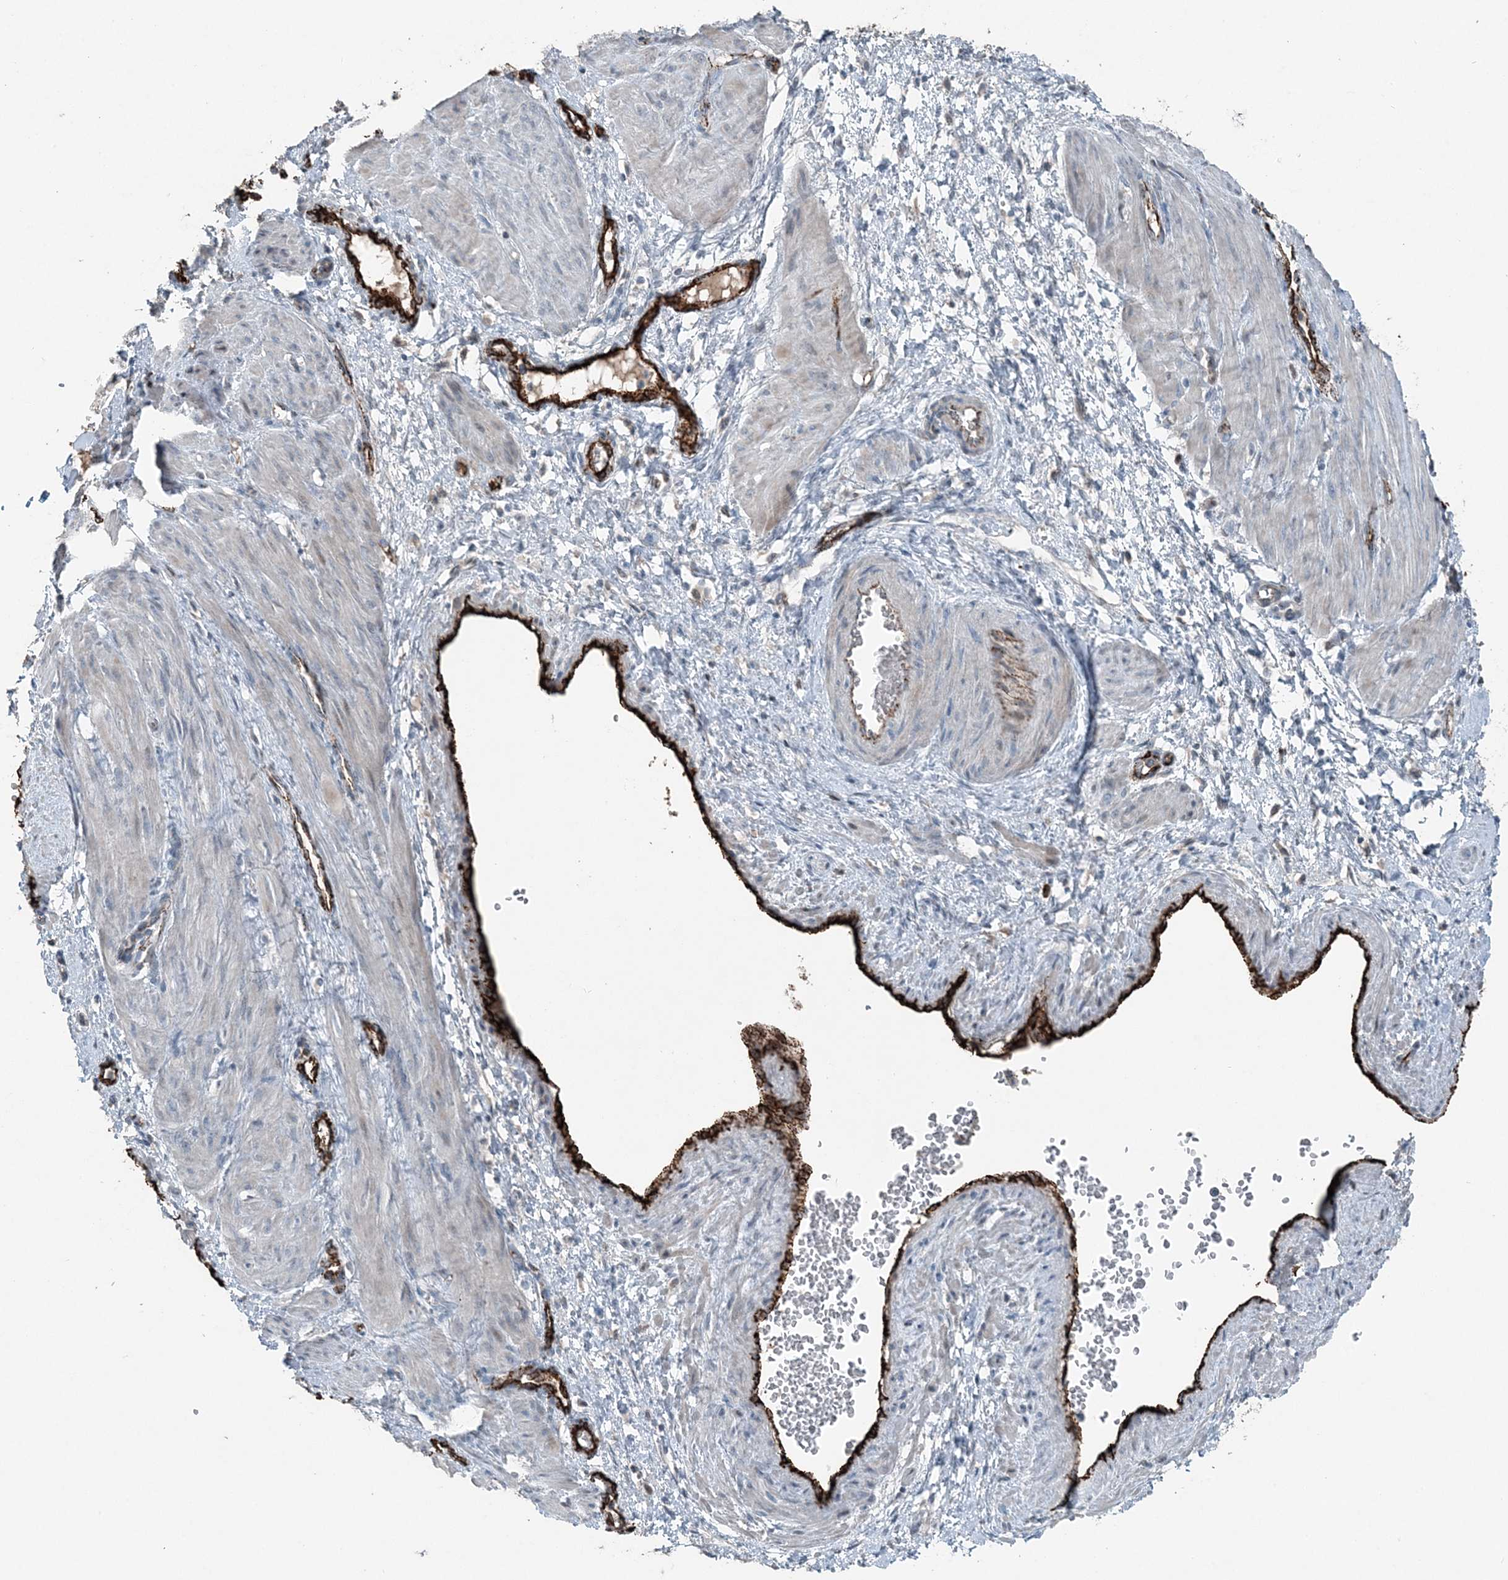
{"staining": {"intensity": "weak", "quantity": "<25%", "location": "cytoplasmic/membranous"}, "tissue": "smooth muscle", "cell_type": "Smooth muscle cells", "image_type": "normal", "snomed": [{"axis": "morphology", "description": "Normal tissue, NOS"}, {"axis": "topography", "description": "Endometrium"}], "caption": "Smooth muscle cells are negative for protein expression in normal human smooth muscle. (IHC, brightfield microscopy, high magnification).", "gene": "ELOVL7", "patient": {"sex": "female", "age": 33}}